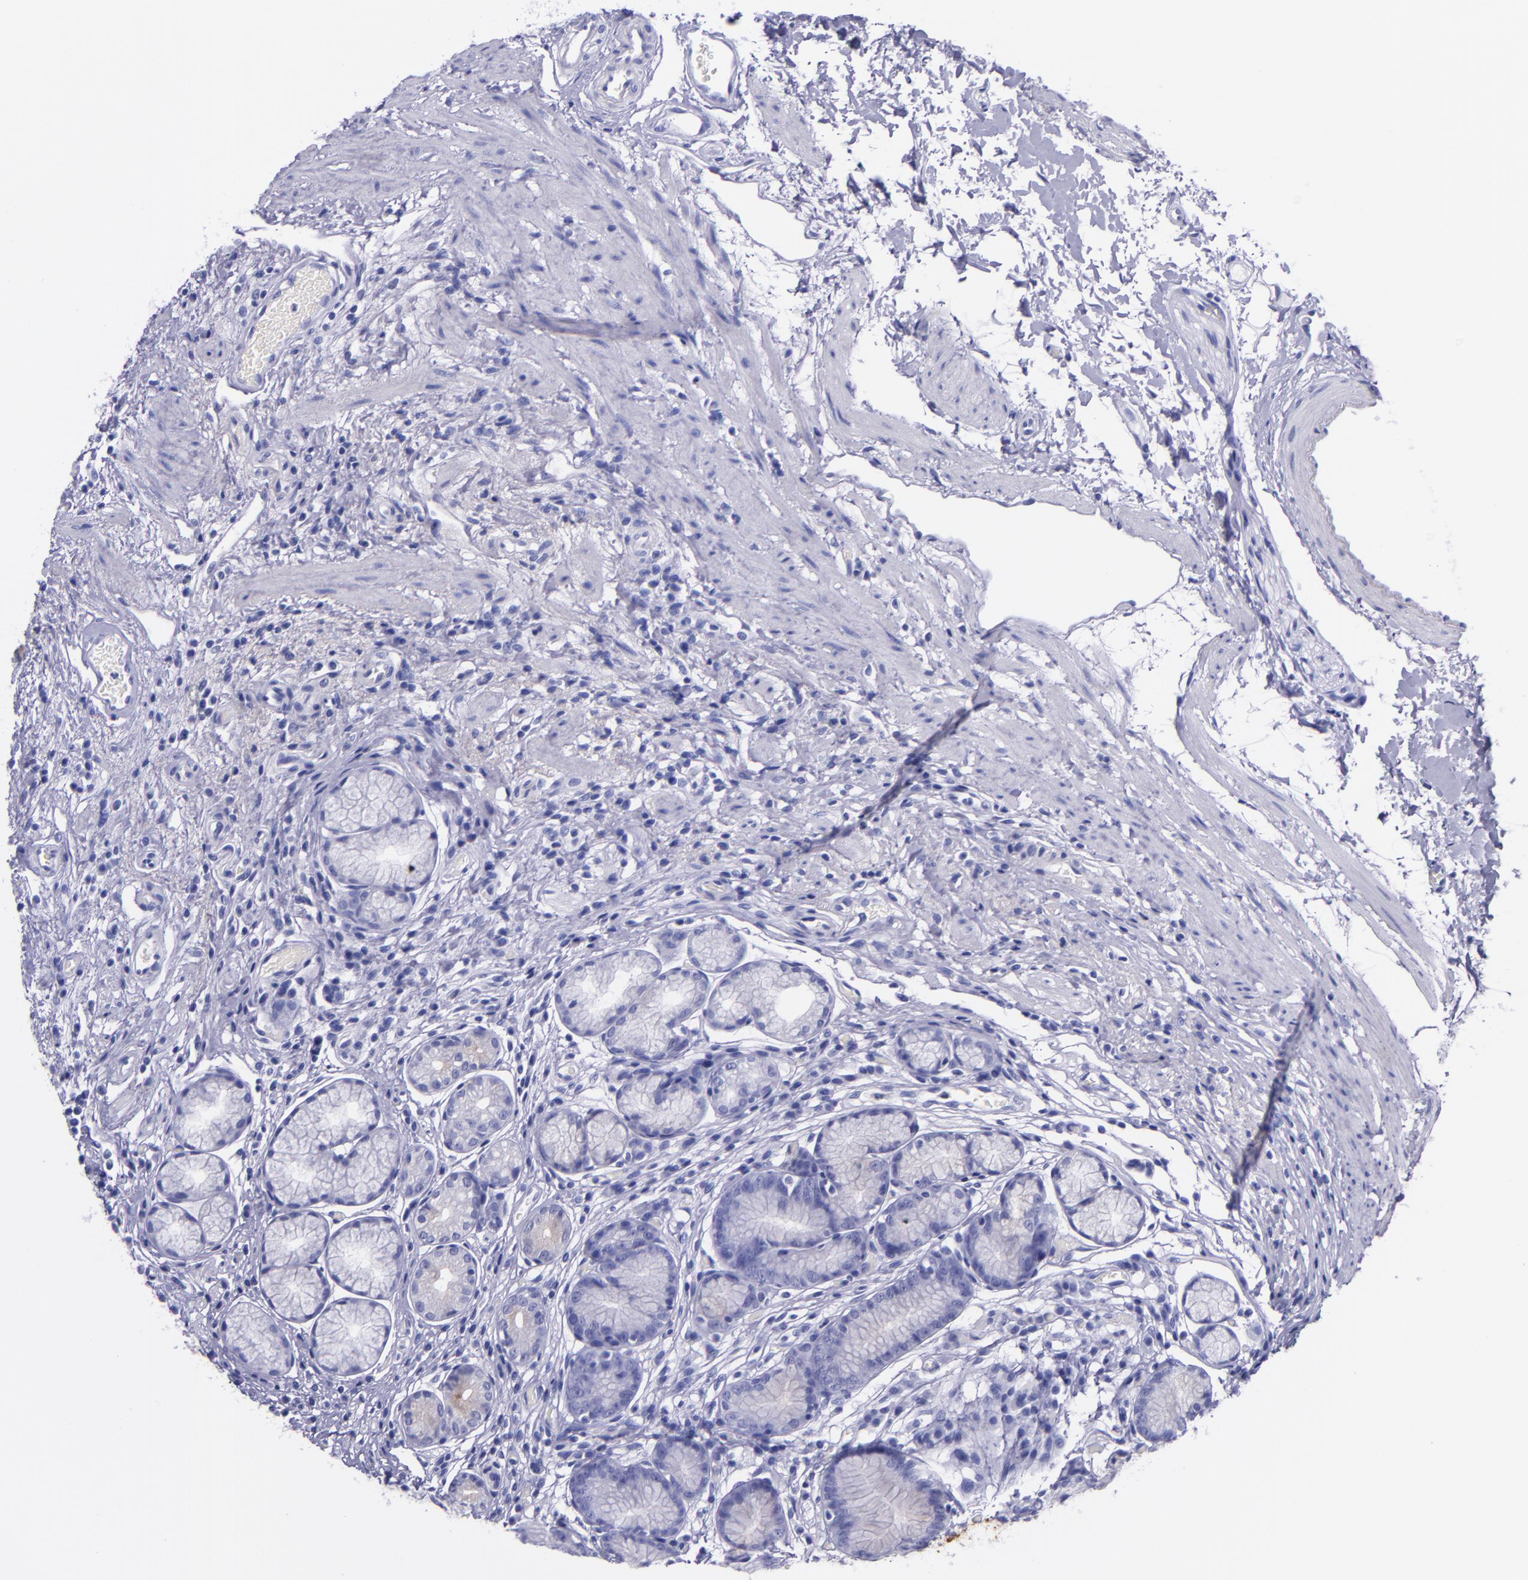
{"staining": {"intensity": "weak", "quantity": "<25%", "location": "cytoplasmic/membranous"}, "tissue": "stomach", "cell_type": "Glandular cells", "image_type": "normal", "snomed": [{"axis": "morphology", "description": "Normal tissue, NOS"}, {"axis": "morphology", "description": "Inflammation, NOS"}, {"axis": "topography", "description": "Stomach, lower"}], "caption": "Immunohistochemical staining of benign stomach reveals no significant staining in glandular cells. The staining is performed using DAB brown chromogen with nuclei counter-stained in using hematoxylin.", "gene": "SLPI", "patient": {"sex": "male", "age": 59}}